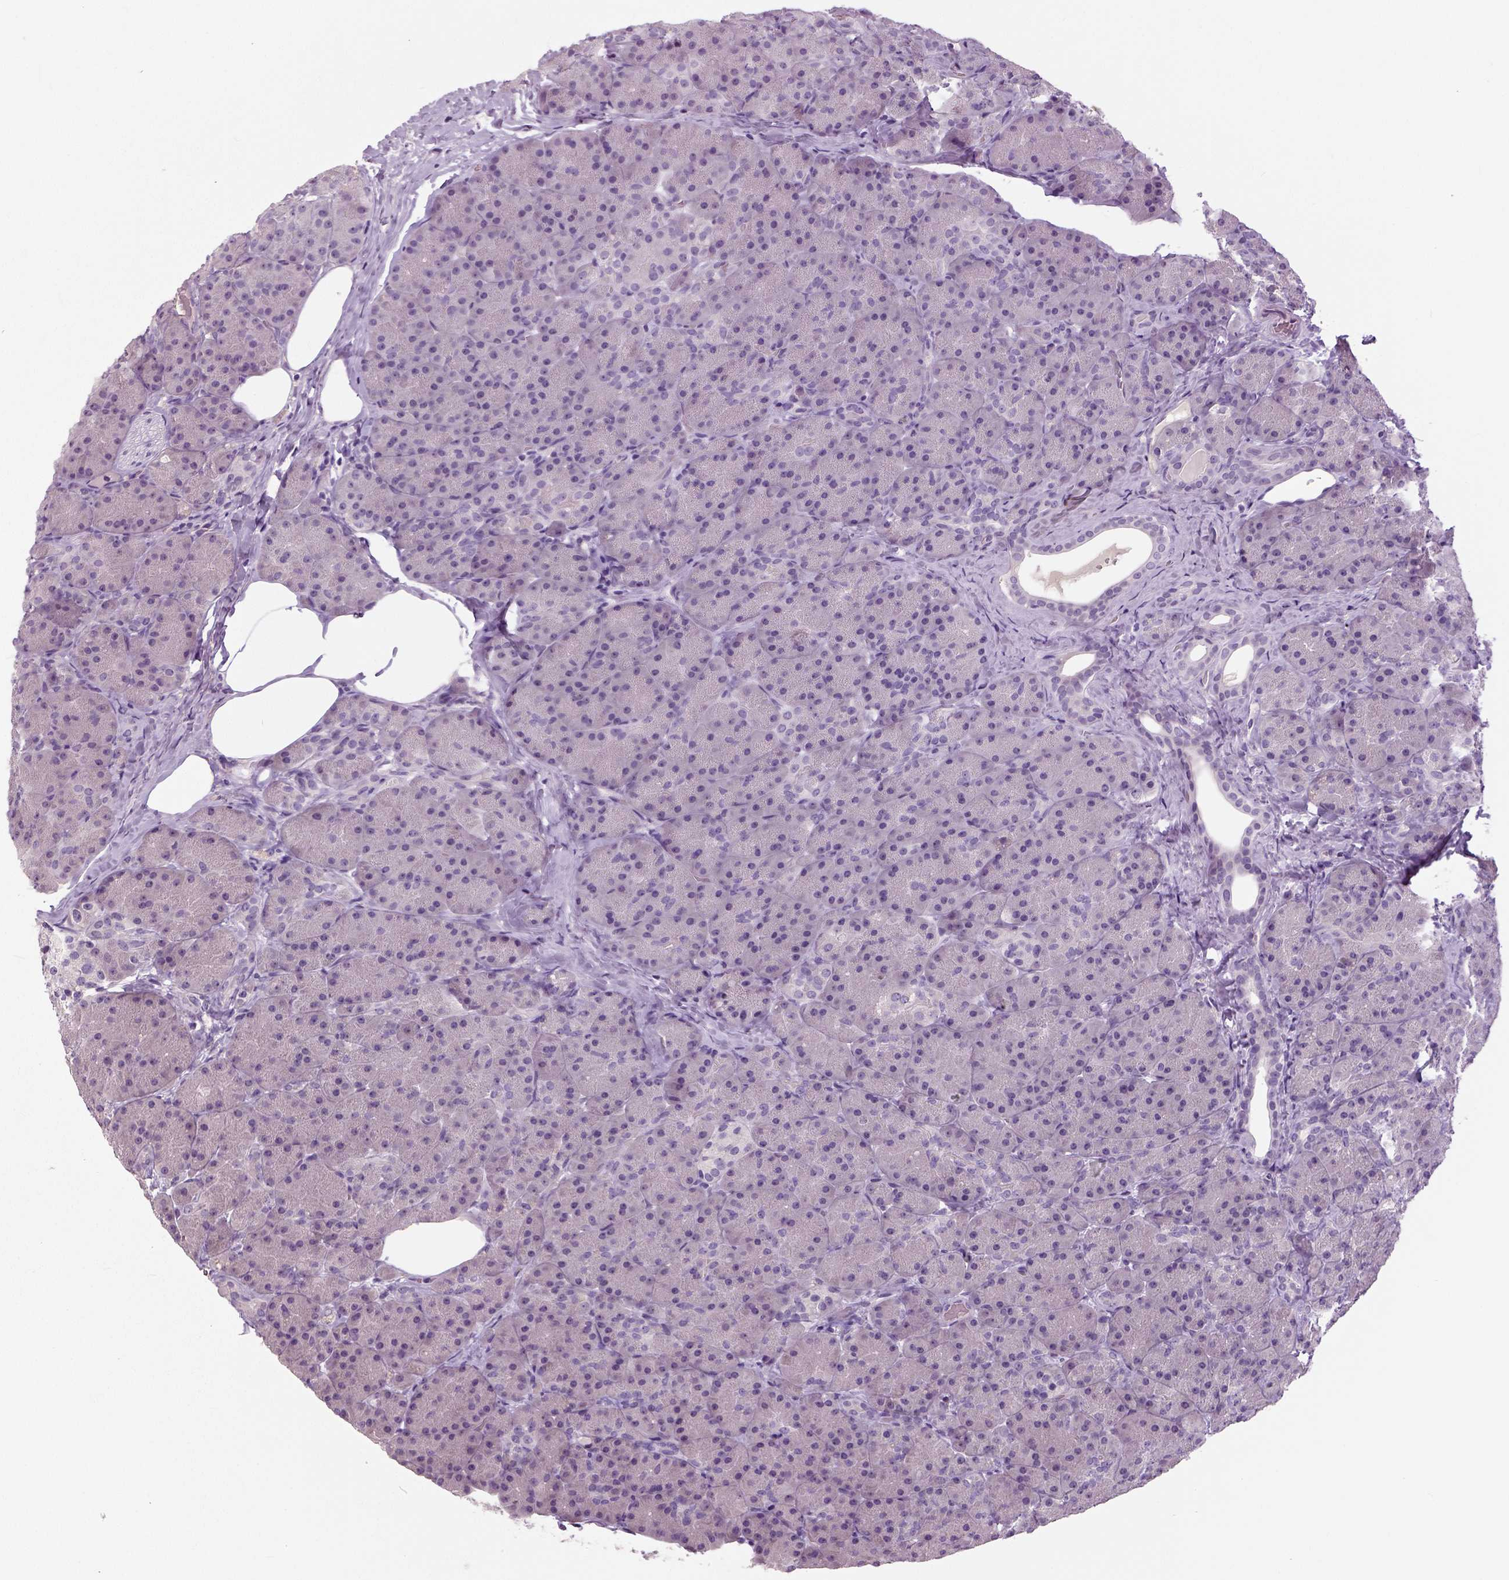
{"staining": {"intensity": "negative", "quantity": "none", "location": "none"}, "tissue": "pancreas", "cell_type": "Exocrine glandular cells", "image_type": "normal", "snomed": [{"axis": "morphology", "description": "Normal tissue, NOS"}, {"axis": "topography", "description": "Pancreas"}], "caption": "DAB immunohistochemical staining of normal pancreas shows no significant expression in exocrine glandular cells. Brightfield microscopy of immunohistochemistry stained with DAB (3,3'-diaminobenzidine) (brown) and hematoxylin (blue), captured at high magnification.", "gene": "NECAB1", "patient": {"sex": "male", "age": 57}}